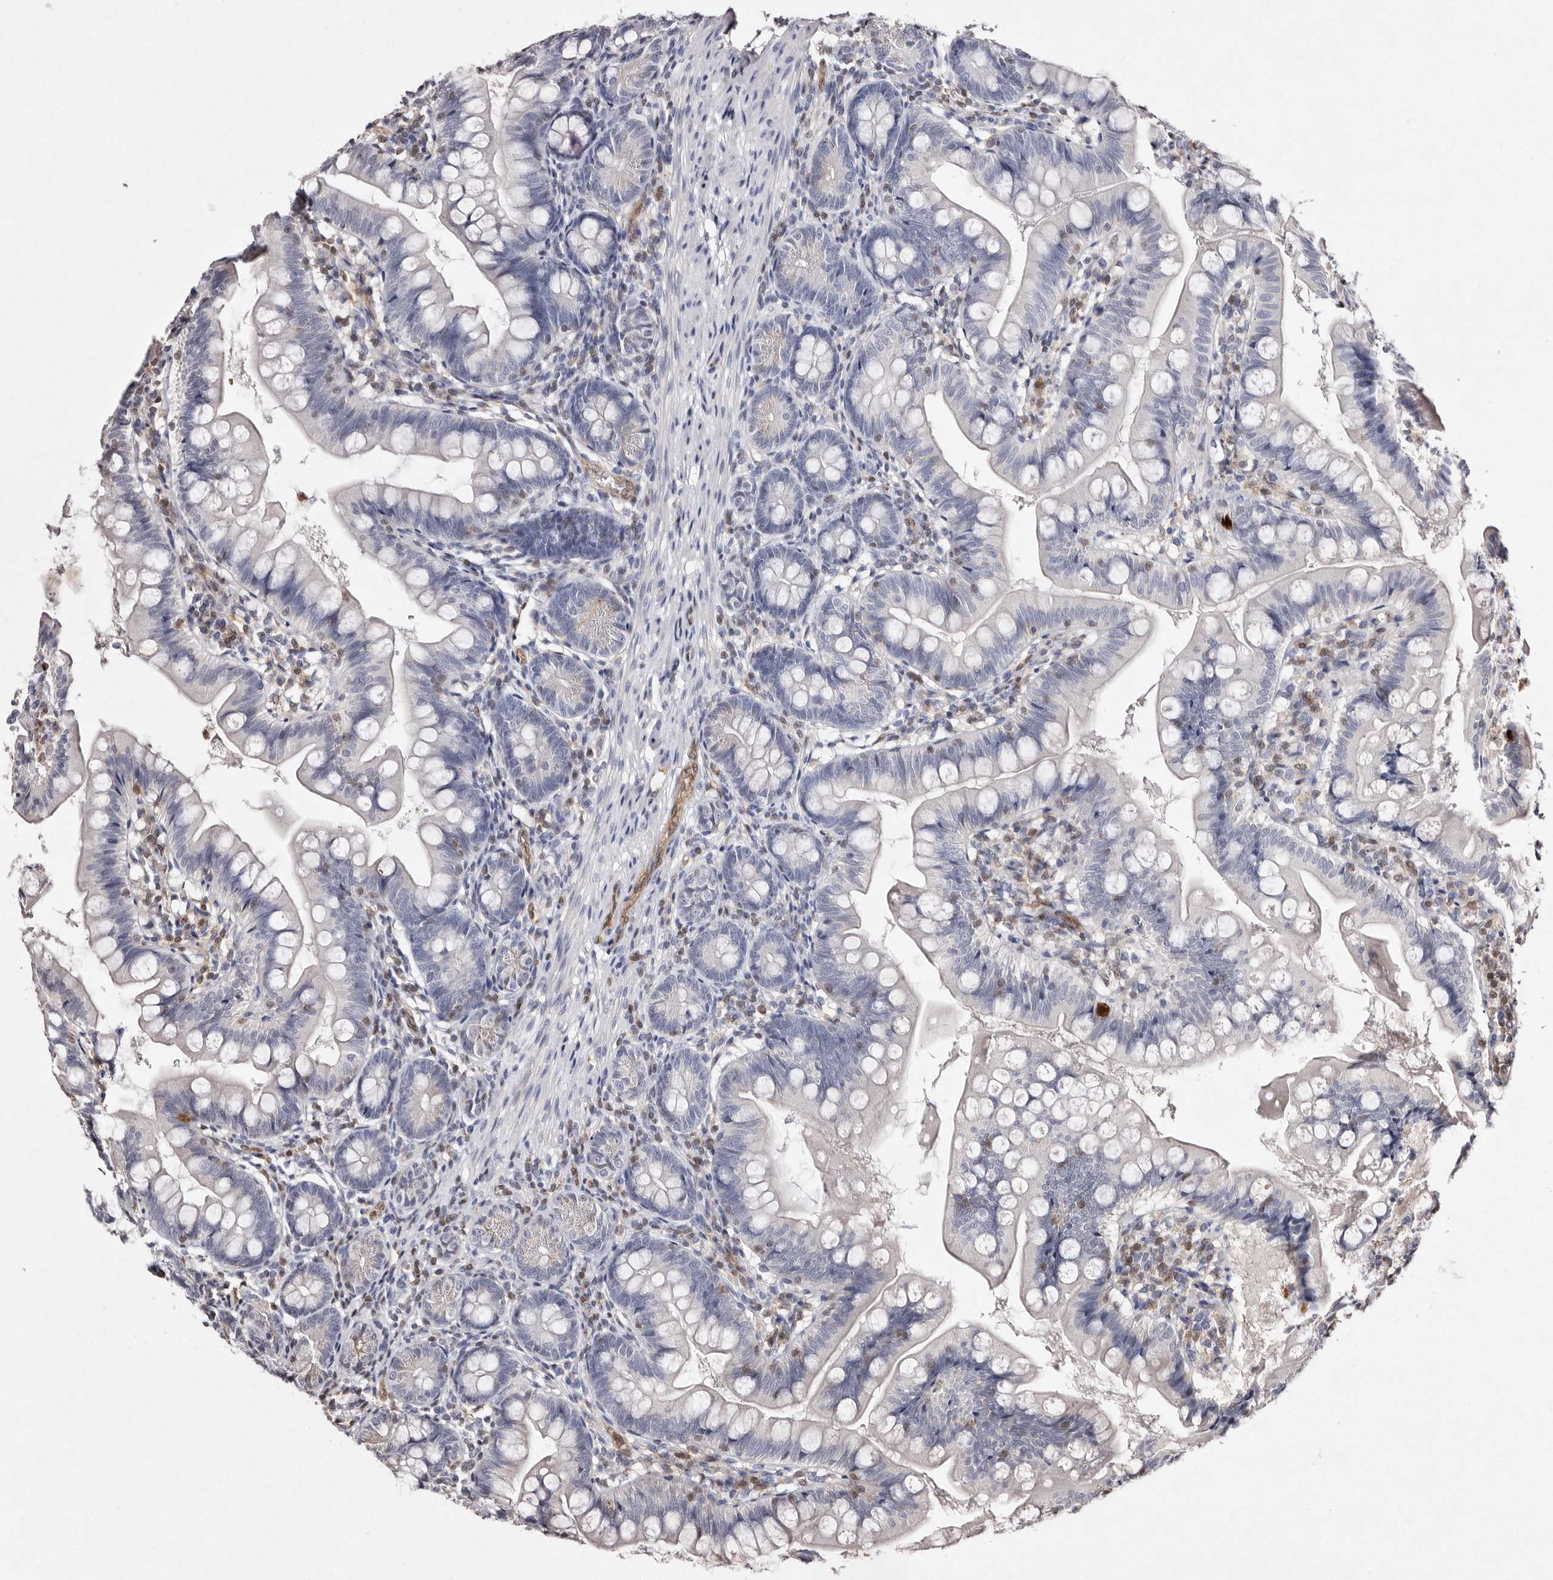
{"staining": {"intensity": "negative", "quantity": "none", "location": "none"}, "tissue": "small intestine", "cell_type": "Glandular cells", "image_type": "normal", "snomed": [{"axis": "morphology", "description": "Normal tissue, NOS"}, {"axis": "topography", "description": "Small intestine"}], "caption": "Immunohistochemistry image of benign small intestine: human small intestine stained with DAB (3,3'-diaminobenzidine) exhibits no significant protein staining in glandular cells. (Stains: DAB immunohistochemistry with hematoxylin counter stain, Microscopy: brightfield microscopy at high magnification).", "gene": "GIMAP4", "patient": {"sex": "male", "age": 7}}